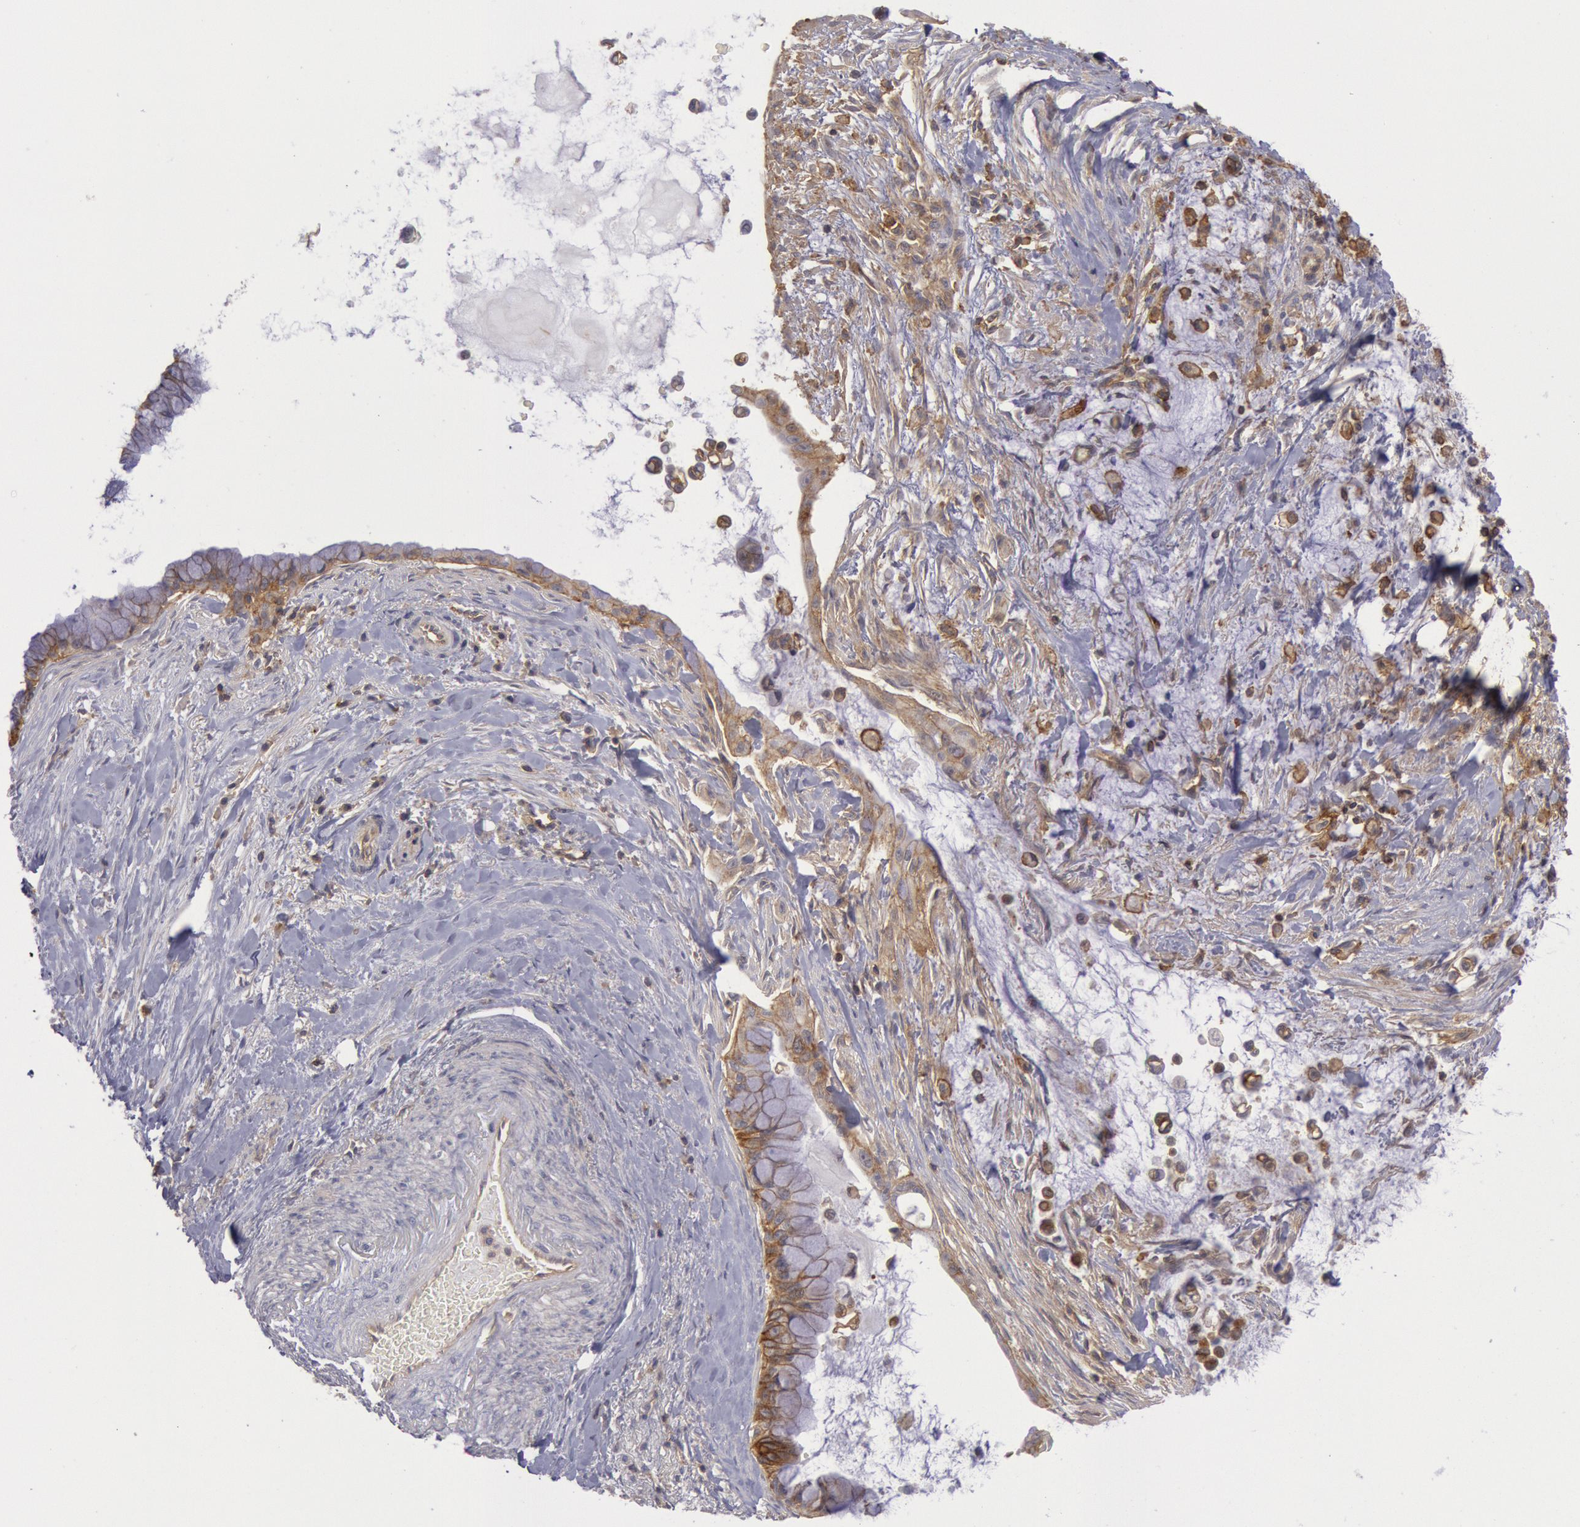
{"staining": {"intensity": "moderate", "quantity": "25%-75%", "location": "cytoplasmic/membranous"}, "tissue": "pancreatic cancer", "cell_type": "Tumor cells", "image_type": "cancer", "snomed": [{"axis": "morphology", "description": "Adenocarcinoma, NOS"}, {"axis": "topography", "description": "Pancreas"}], "caption": "A micrograph showing moderate cytoplasmic/membranous expression in about 25%-75% of tumor cells in pancreatic cancer, as visualized by brown immunohistochemical staining.", "gene": "STX4", "patient": {"sex": "male", "age": 59}}